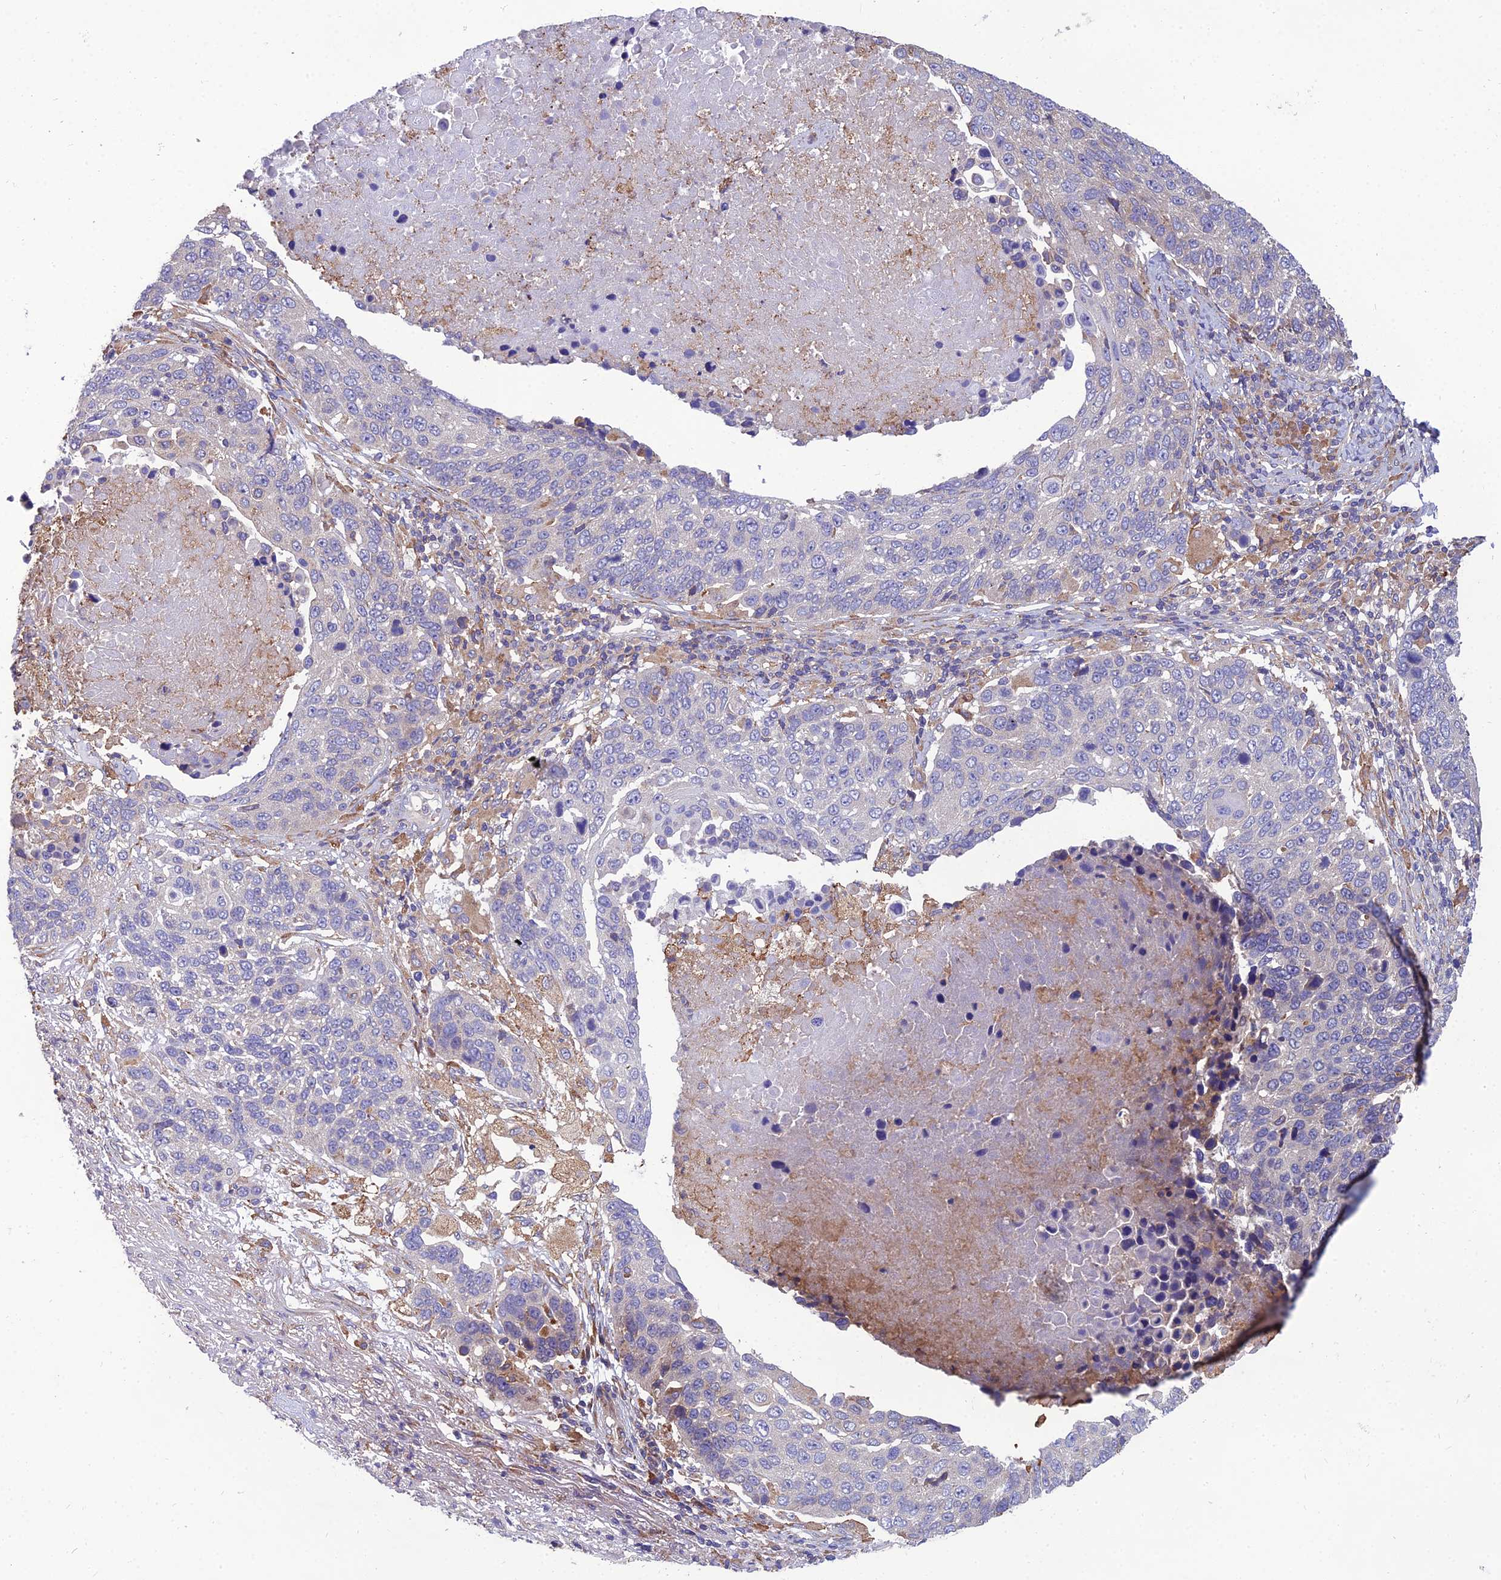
{"staining": {"intensity": "negative", "quantity": "none", "location": "none"}, "tissue": "lung cancer", "cell_type": "Tumor cells", "image_type": "cancer", "snomed": [{"axis": "morphology", "description": "Normal tissue, NOS"}, {"axis": "morphology", "description": "Squamous cell carcinoma, NOS"}, {"axis": "topography", "description": "Lymph node"}, {"axis": "topography", "description": "Lung"}], "caption": "Immunohistochemistry (IHC) image of neoplastic tissue: squamous cell carcinoma (lung) stained with DAB exhibits no significant protein staining in tumor cells.", "gene": "UMAD1", "patient": {"sex": "male", "age": 66}}